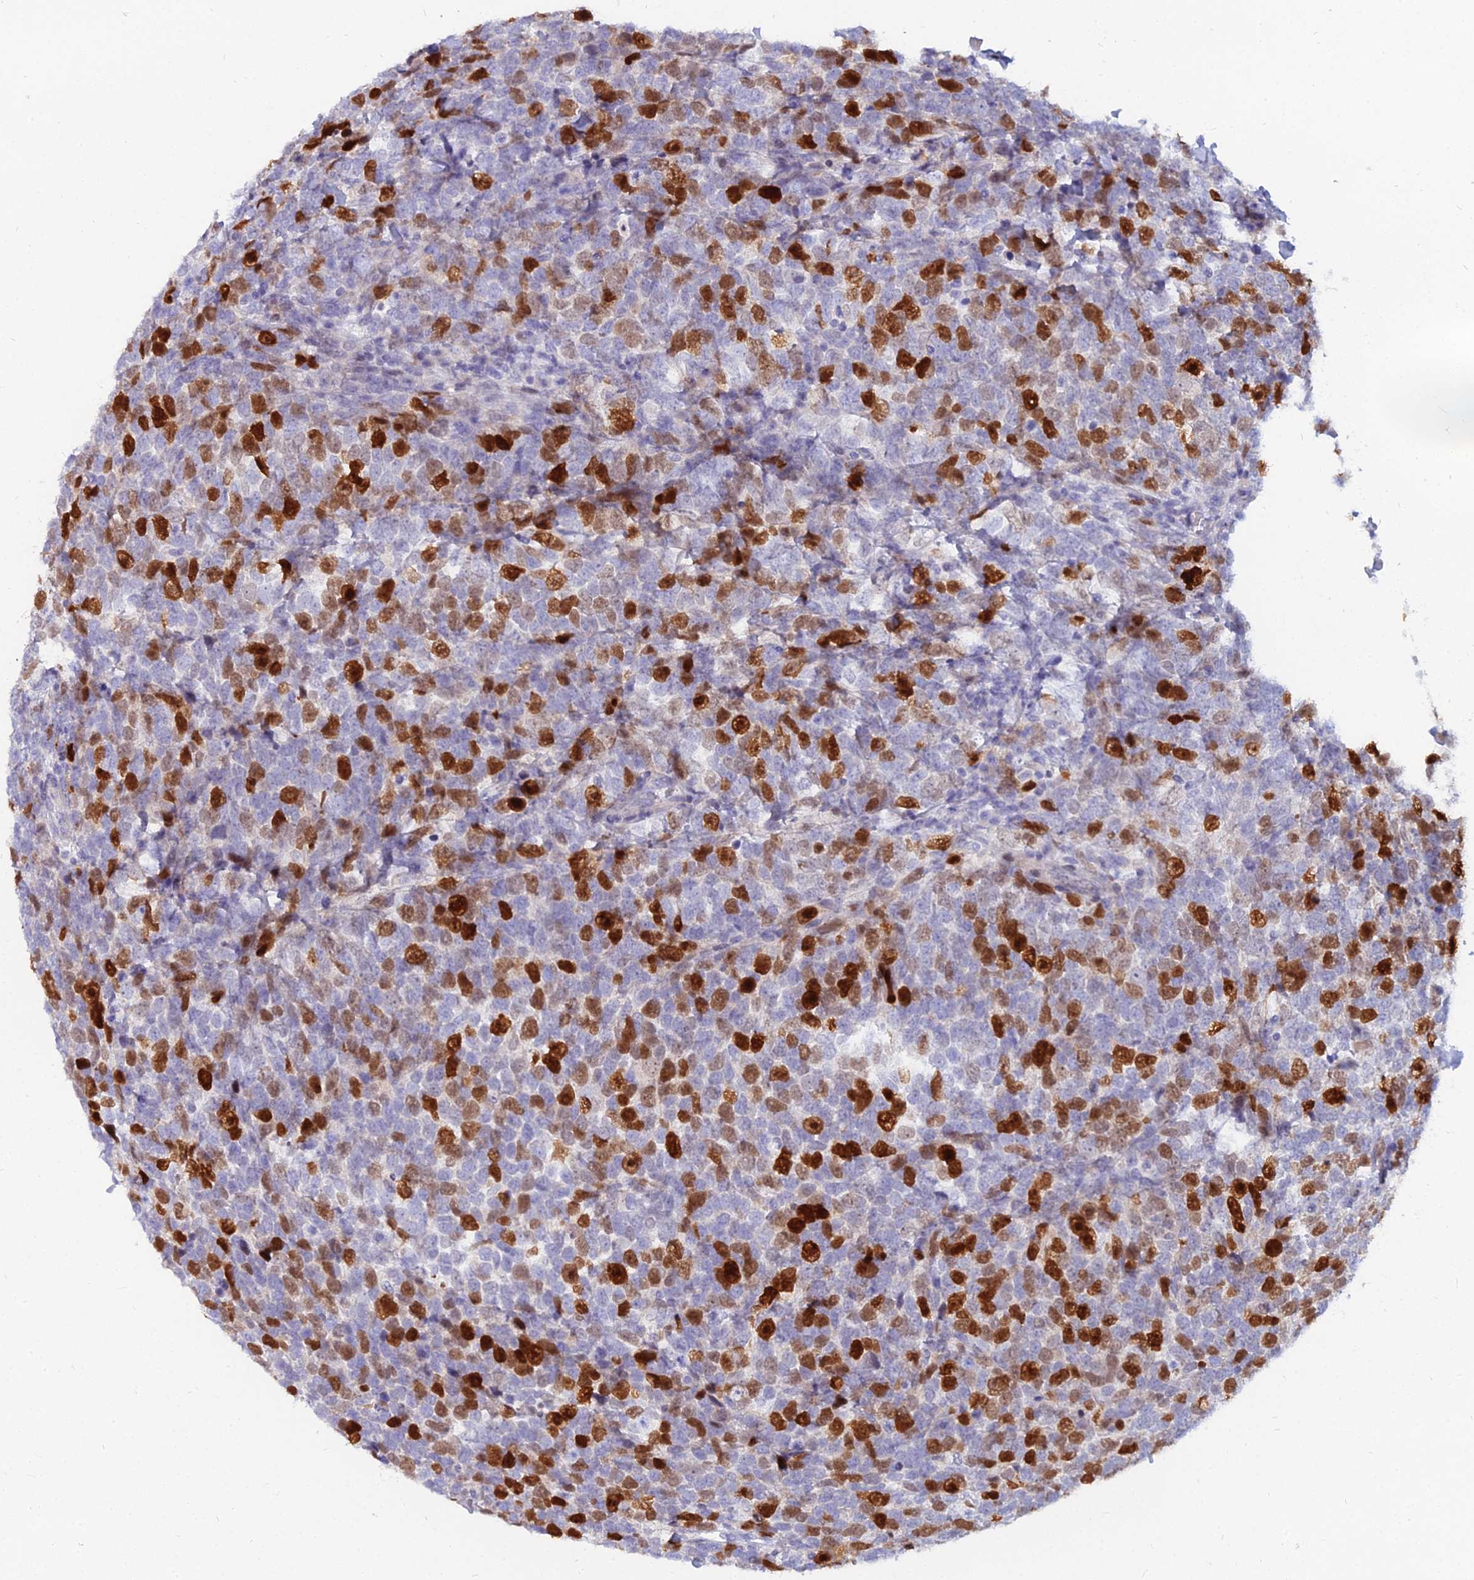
{"staining": {"intensity": "strong", "quantity": "25%-75%", "location": "nuclear"}, "tissue": "urothelial cancer", "cell_type": "Tumor cells", "image_type": "cancer", "snomed": [{"axis": "morphology", "description": "Urothelial carcinoma, High grade"}, {"axis": "topography", "description": "Urinary bladder"}], "caption": "Urothelial cancer stained for a protein shows strong nuclear positivity in tumor cells. The staining is performed using DAB (3,3'-diaminobenzidine) brown chromogen to label protein expression. The nuclei are counter-stained blue using hematoxylin.", "gene": "NUSAP1", "patient": {"sex": "female", "age": 82}}